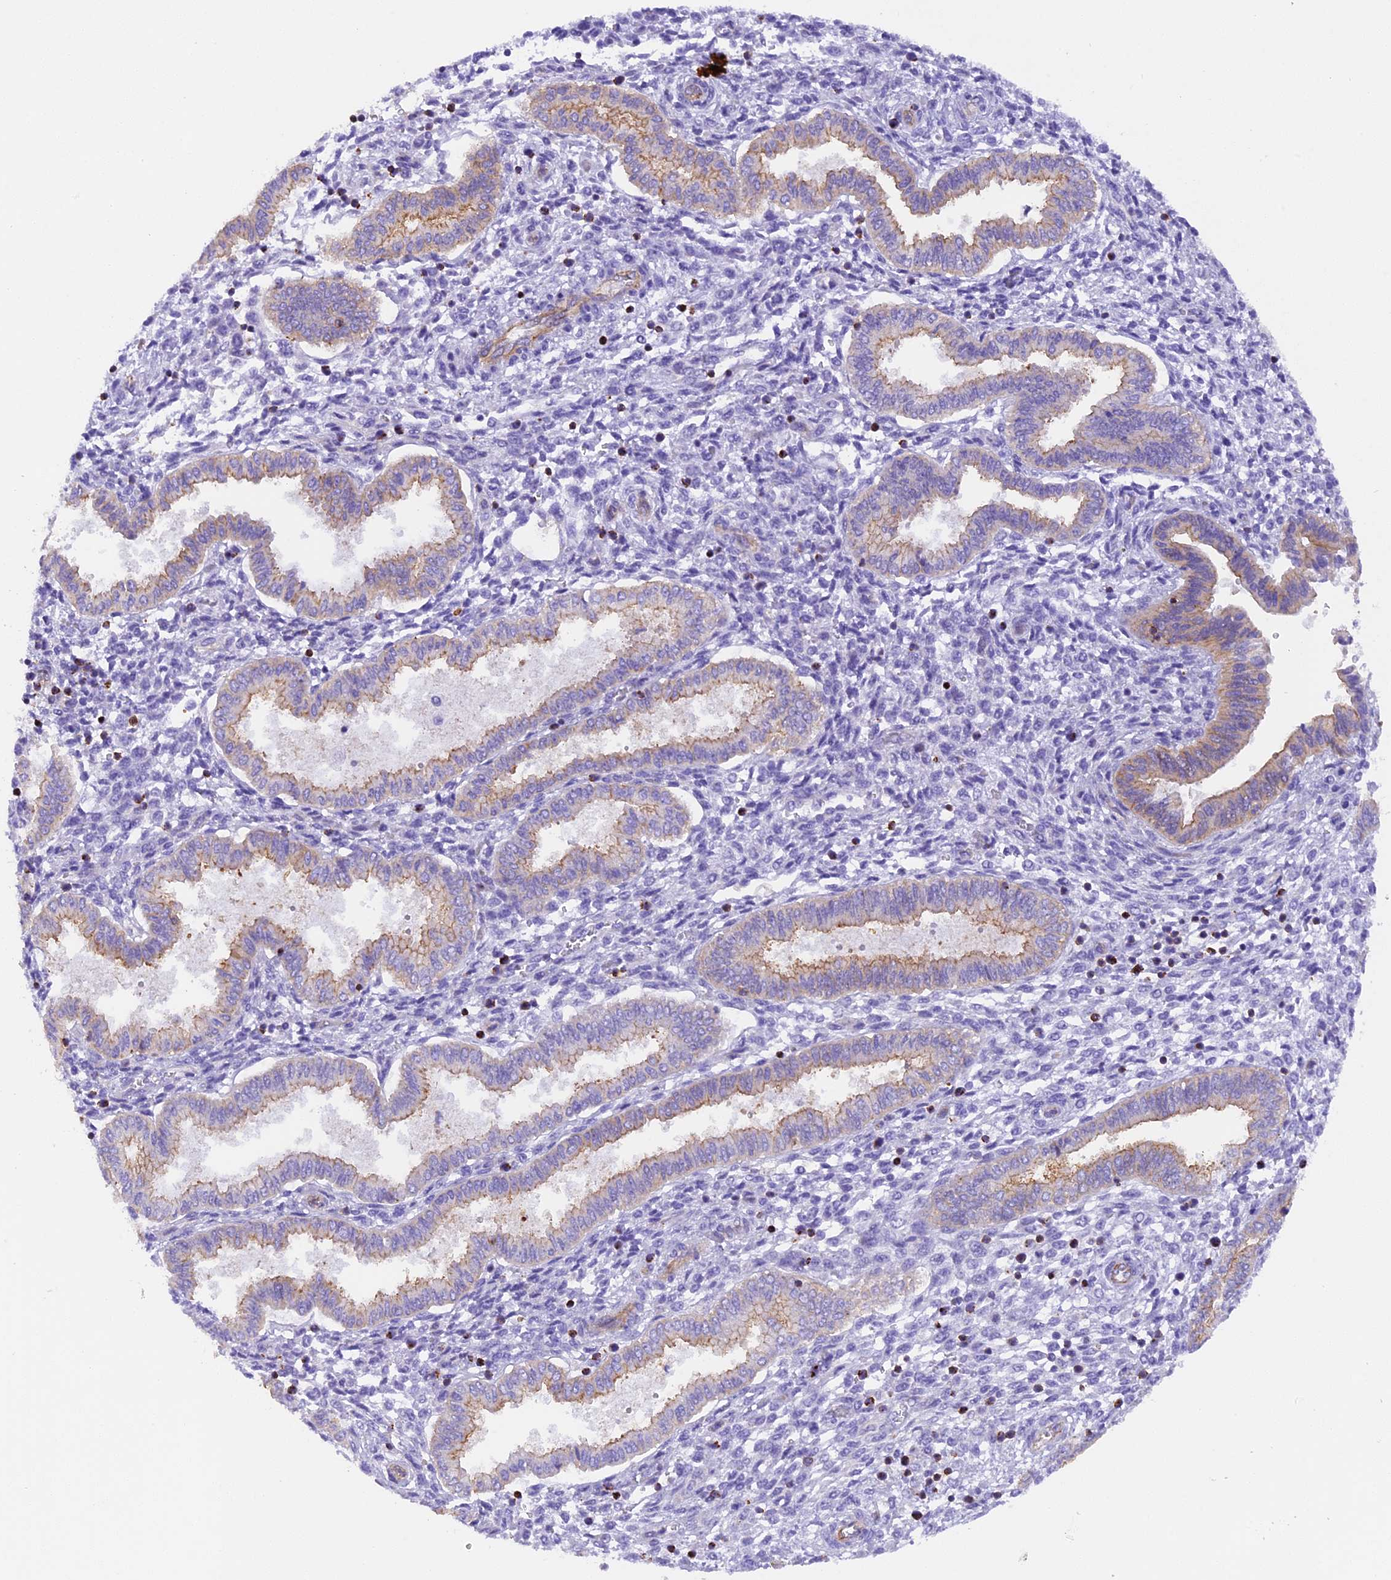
{"staining": {"intensity": "negative", "quantity": "none", "location": "none"}, "tissue": "endometrium", "cell_type": "Cells in endometrial stroma", "image_type": "normal", "snomed": [{"axis": "morphology", "description": "Normal tissue, NOS"}, {"axis": "topography", "description": "Endometrium"}], "caption": "Protein analysis of benign endometrium displays no significant positivity in cells in endometrial stroma.", "gene": "FAM193A", "patient": {"sex": "female", "age": 24}}